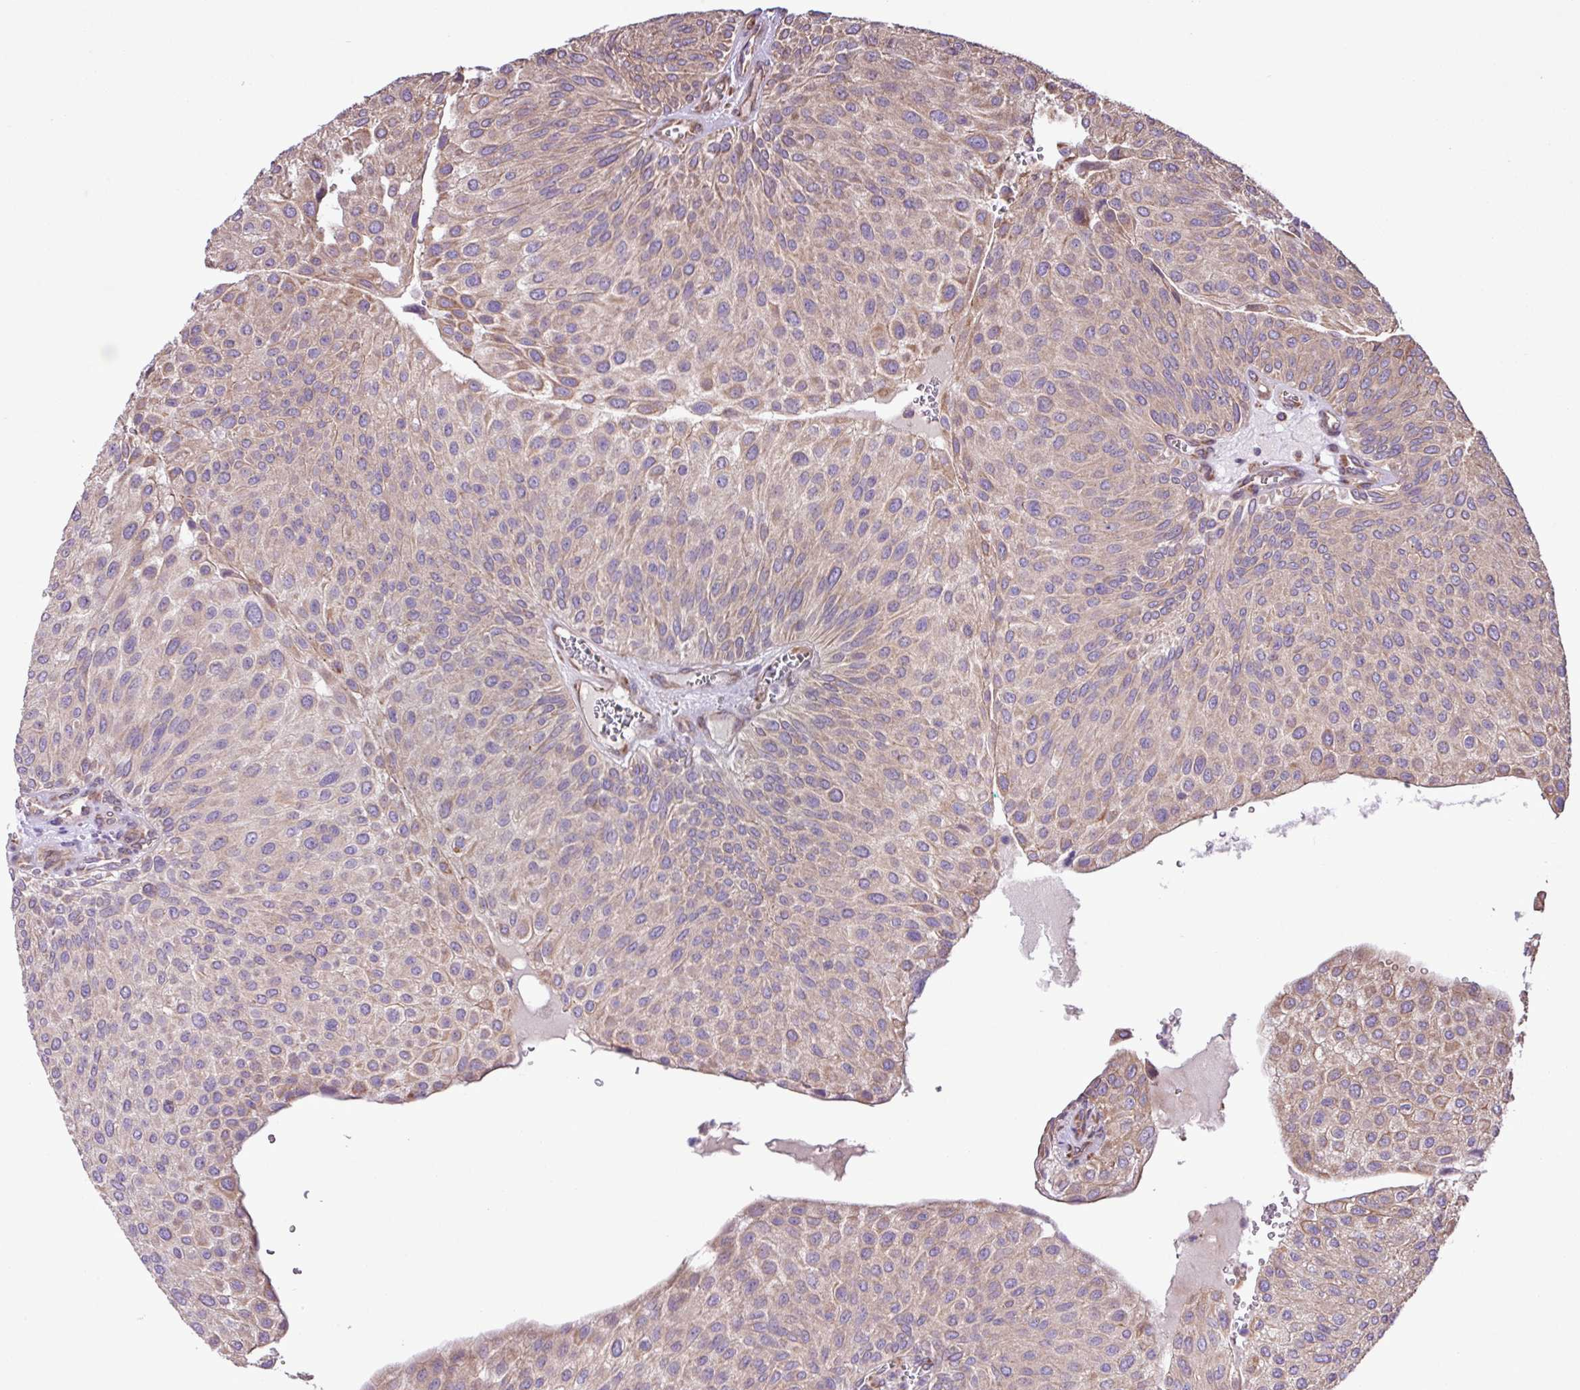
{"staining": {"intensity": "weak", "quantity": "25%-75%", "location": "cytoplasmic/membranous"}, "tissue": "urothelial cancer", "cell_type": "Tumor cells", "image_type": "cancer", "snomed": [{"axis": "morphology", "description": "Urothelial carcinoma, NOS"}, {"axis": "topography", "description": "Urinary bladder"}], "caption": "Transitional cell carcinoma stained with DAB (3,3'-diaminobenzidine) immunohistochemistry displays low levels of weak cytoplasmic/membranous expression in about 25%-75% of tumor cells.", "gene": "MEGF6", "patient": {"sex": "male", "age": 67}}